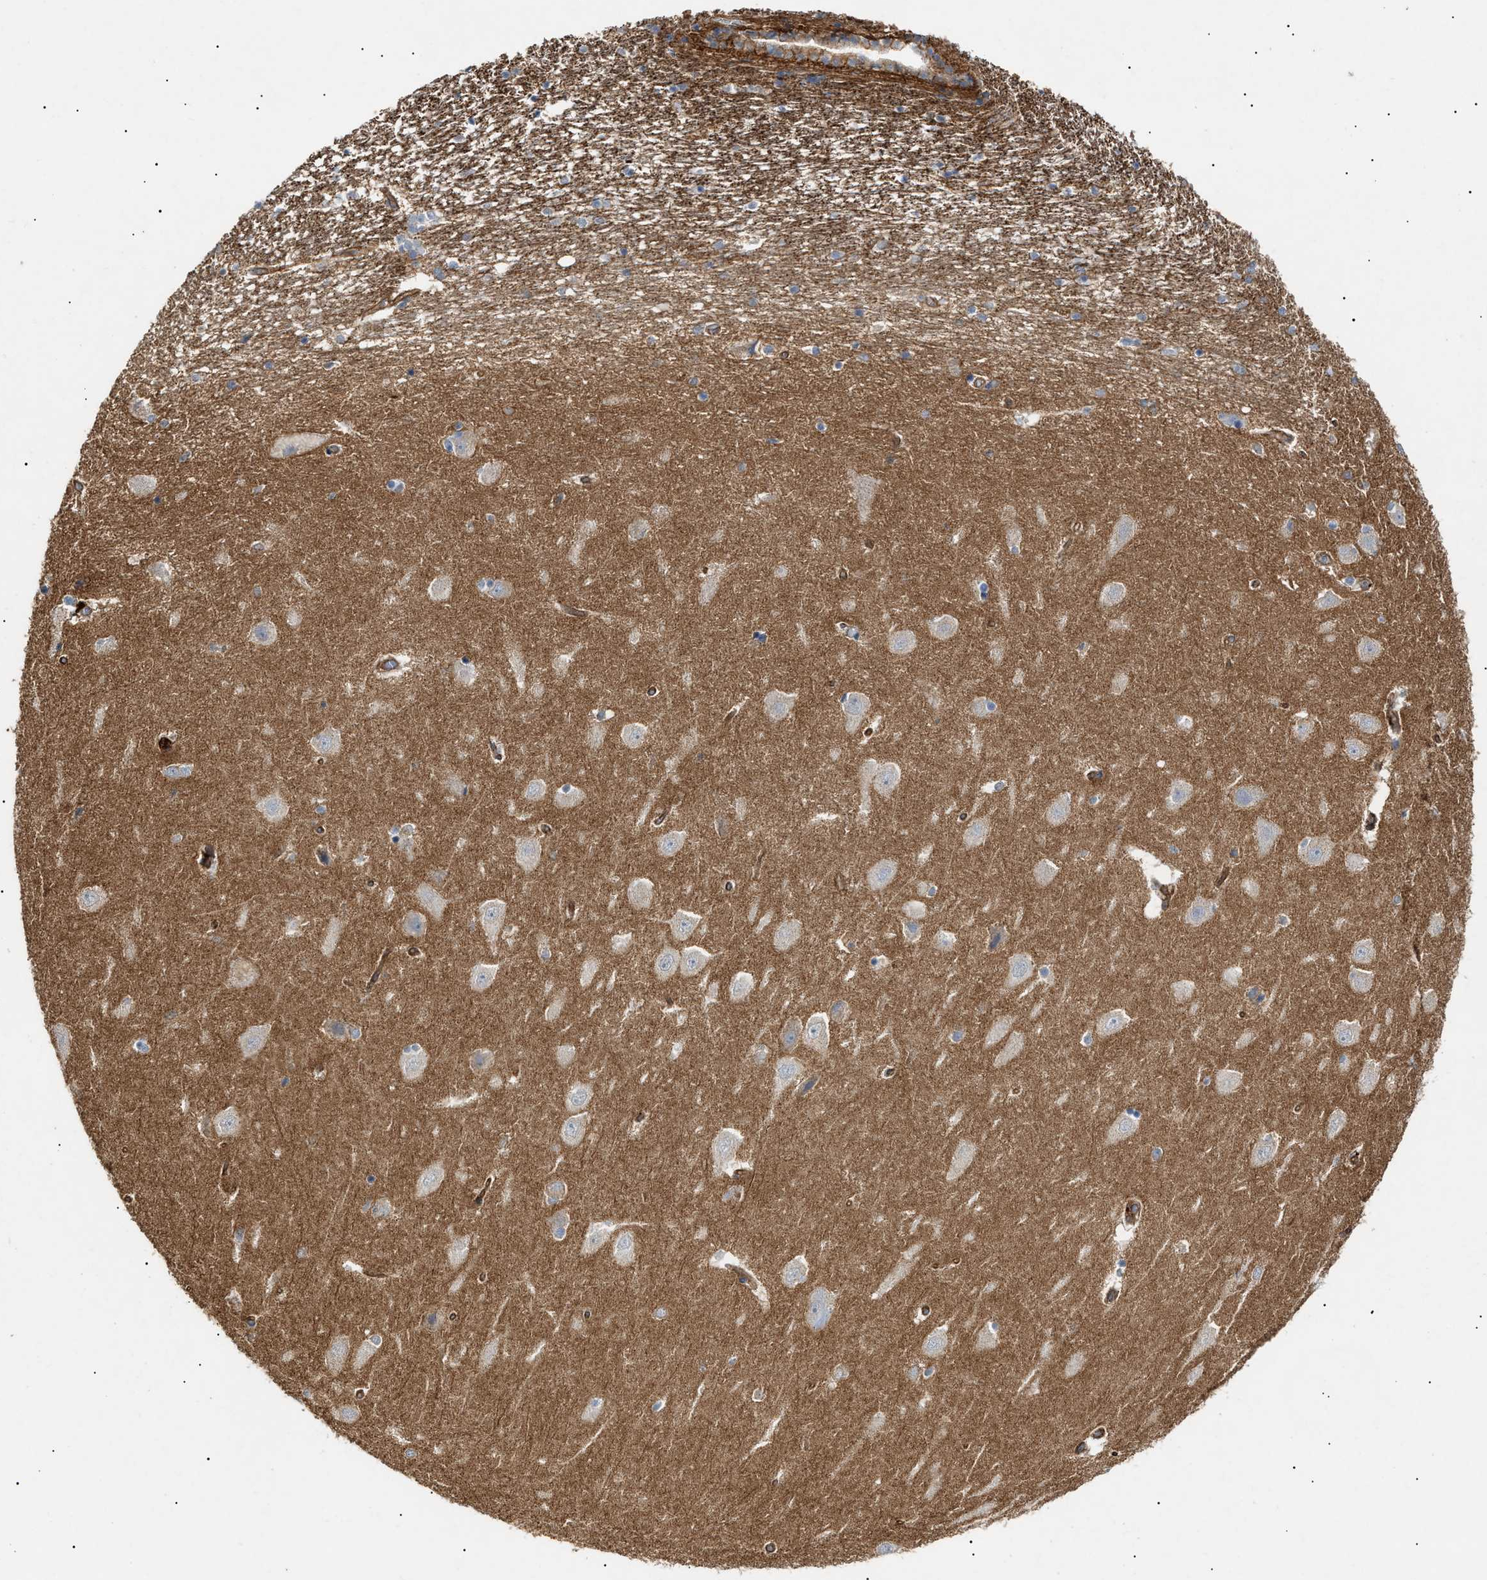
{"staining": {"intensity": "moderate", "quantity": "<25%", "location": "cytoplasmic/membranous"}, "tissue": "hippocampus", "cell_type": "Glial cells", "image_type": "normal", "snomed": [{"axis": "morphology", "description": "Normal tissue, NOS"}, {"axis": "topography", "description": "Hippocampus"}], "caption": "A brown stain labels moderate cytoplasmic/membranous positivity of a protein in glial cells of unremarkable human hippocampus.", "gene": "ZFHX2", "patient": {"sex": "female", "age": 54}}